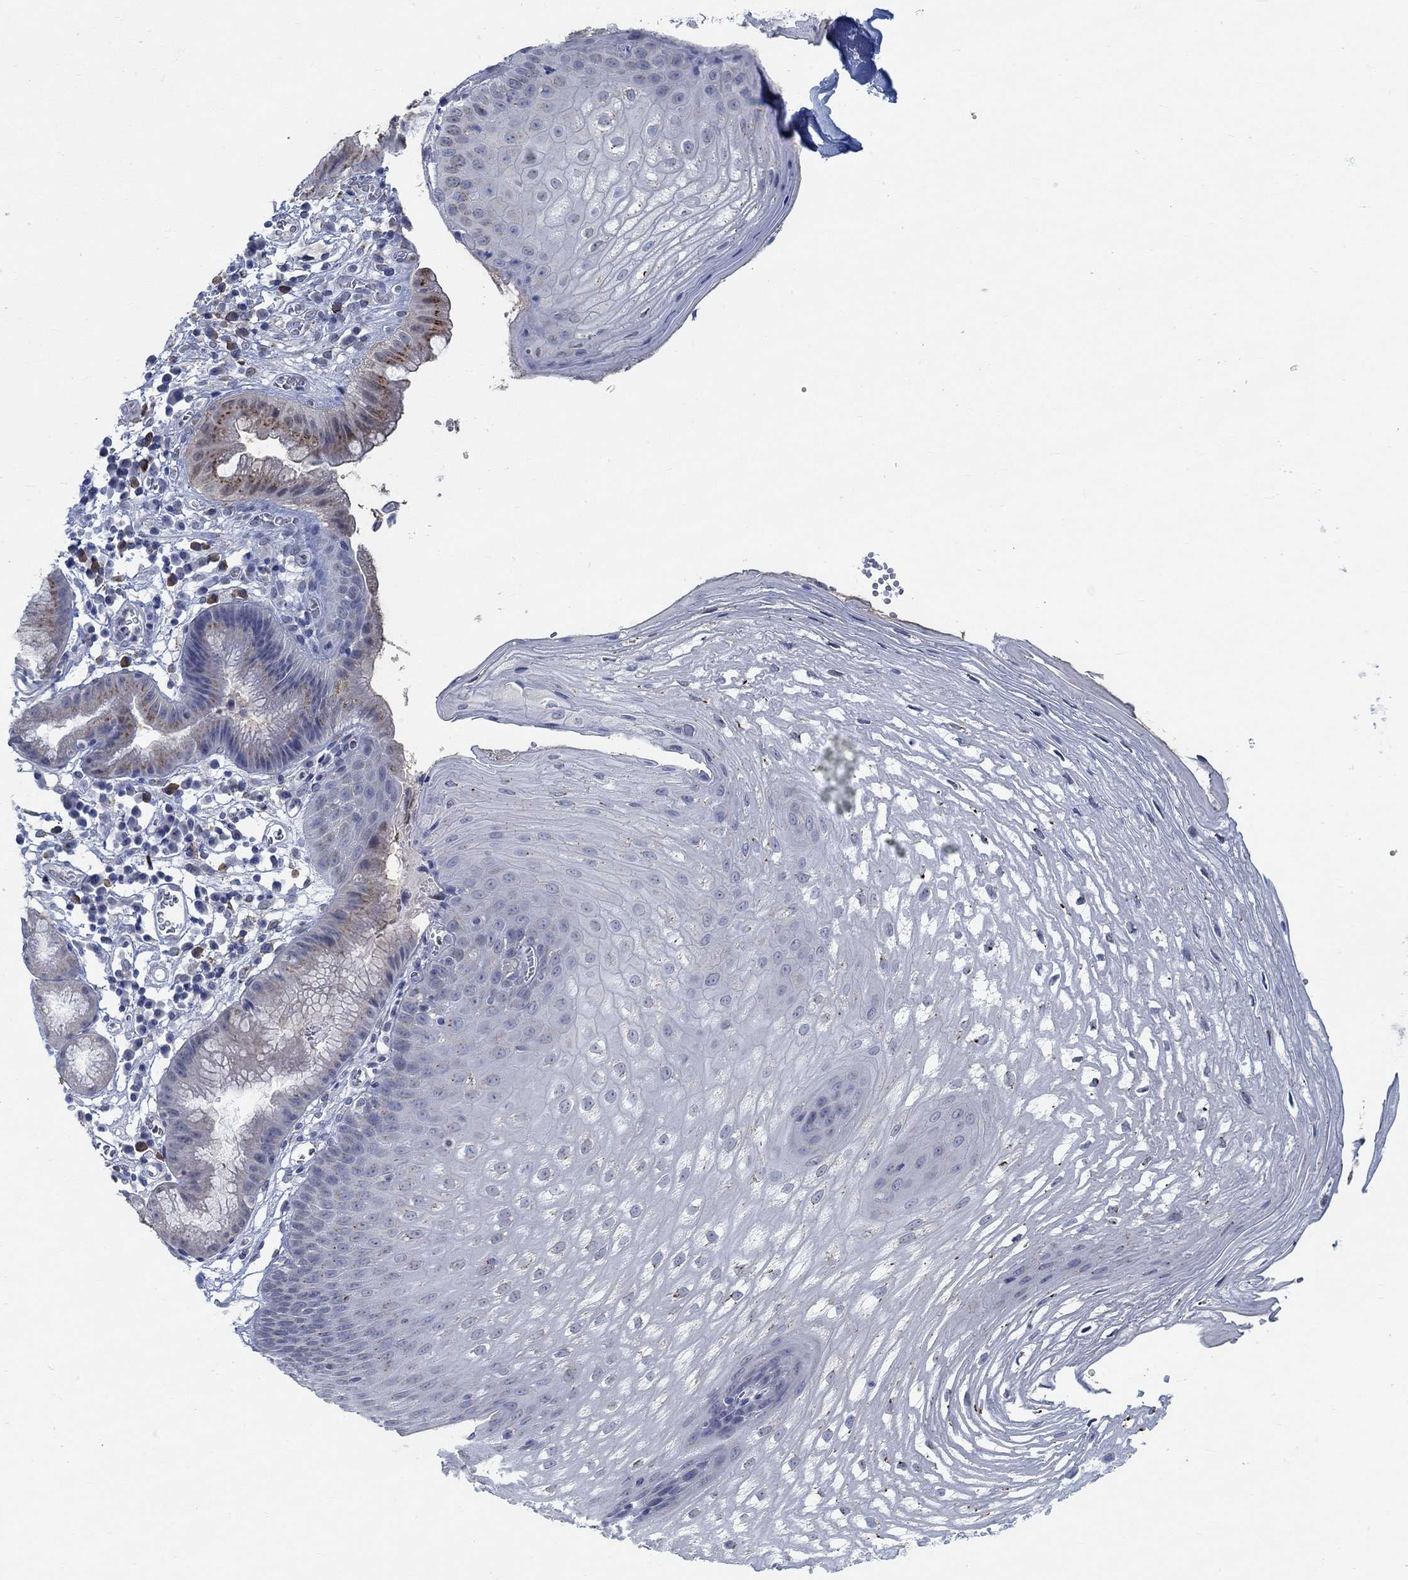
{"staining": {"intensity": "negative", "quantity": "none", "location": "none"}, "tissue": "esophagus", "cell_type": "Squamous epithelial cells", "image_type": "normal", "snomed": [{"axis": "morphology", "description": "Normal tissue, NOS"}, {"axis": "topography", "description": "Esophagus"}], "caption": "Histopathology image shows no protein staining in squamous epithelial cells of unremarkable esophagus. (Immunohistochemistry, brightfield microscopy, high magnification).", "gene": "TEKT4", "patient": {"sex": "male", "age": 72}}